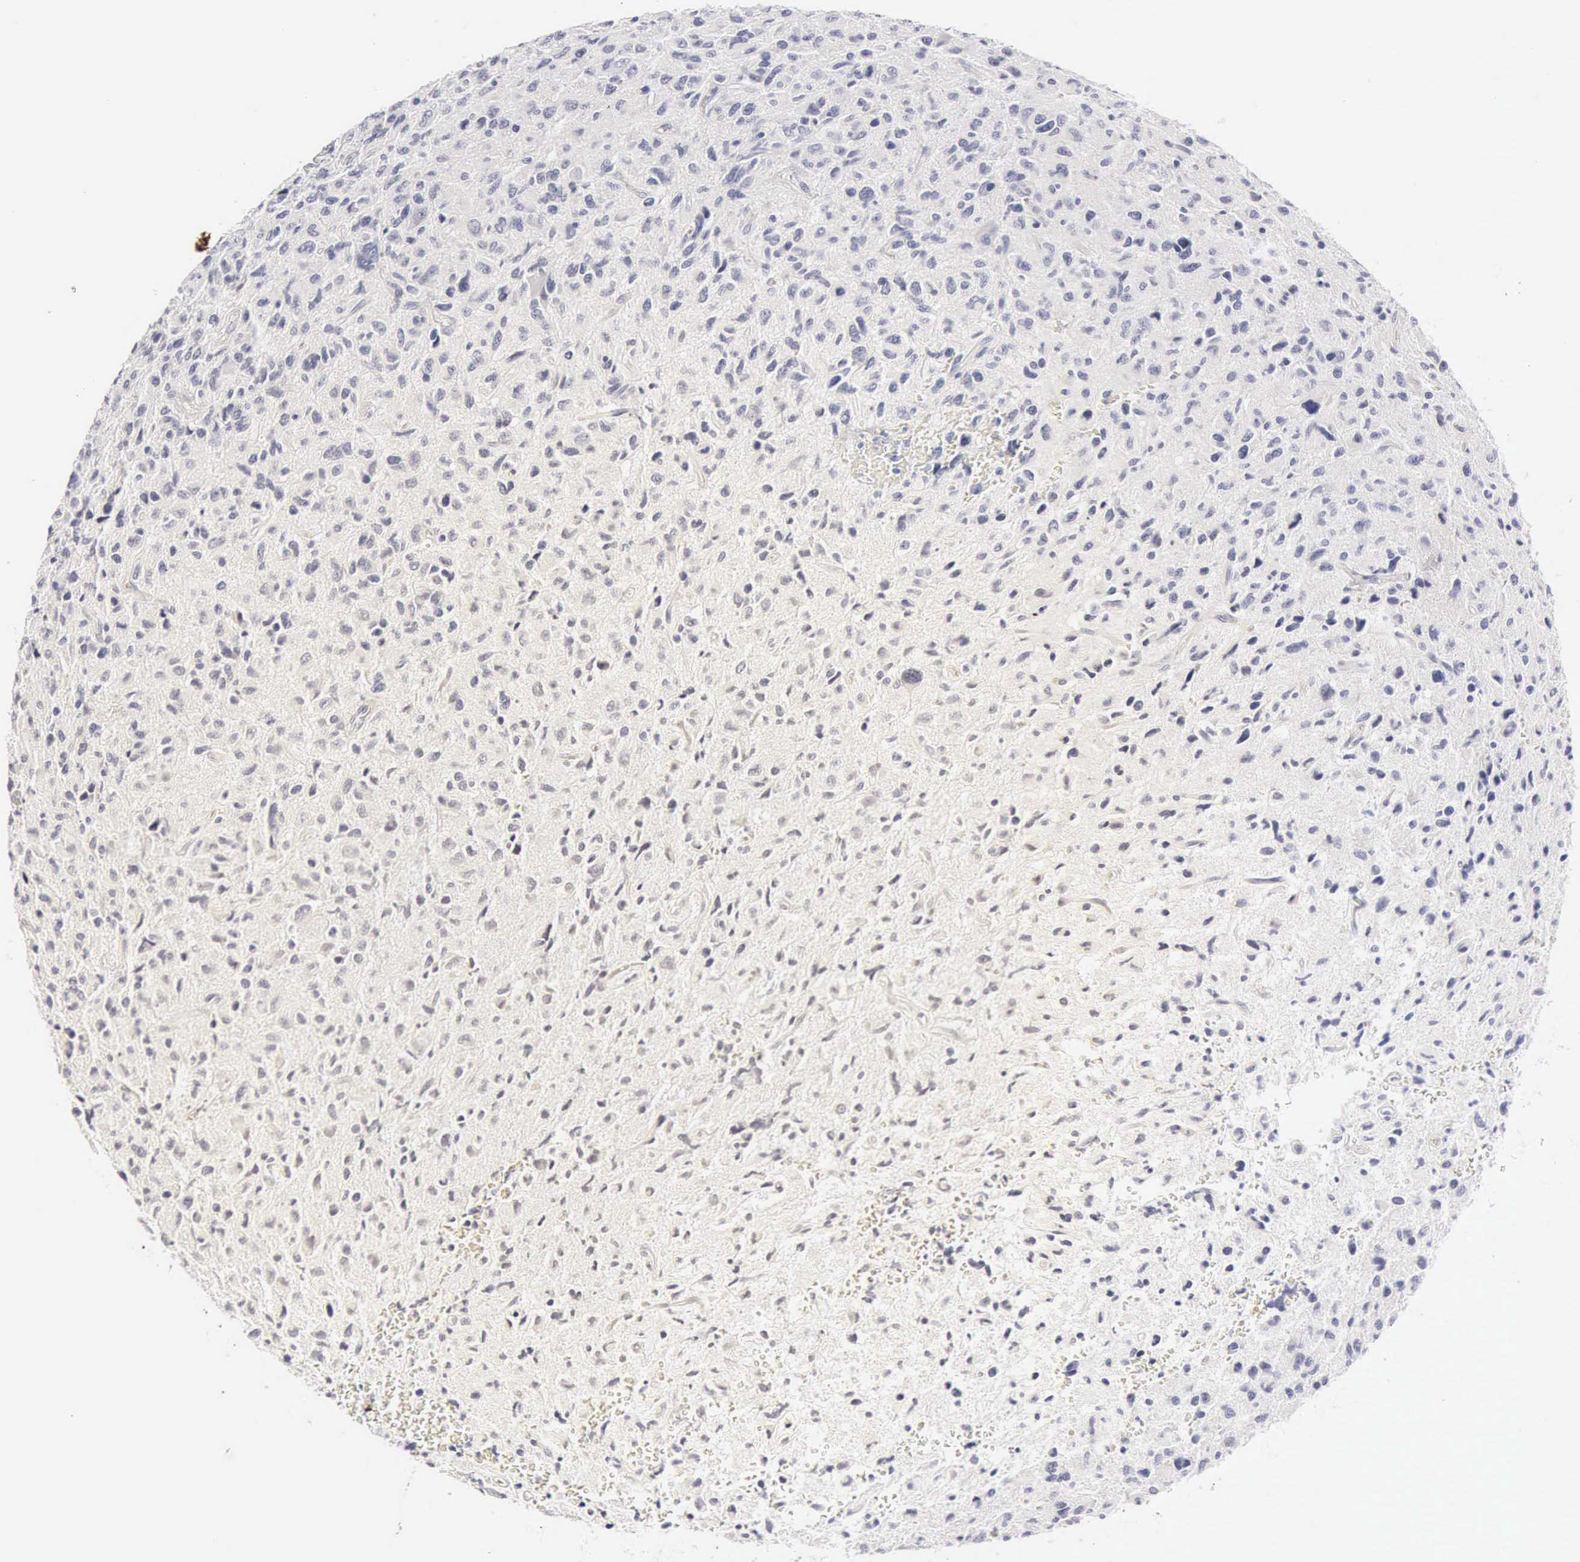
{"staining": {"intensity": "negative", "quantity": "none", "location": "none"}, "tissue": "glioma", "cell_type": "Tumor cells", "image_type": "cancer", "snomed": [{"axis": "morphology", "description": "Glioma, malignant, High grade"}, {"axis": "topography", "description": "Brain"}], "caption": "Tumor cells show no significant protein expression in glioma.", "gene": "KRT10", "patient": {"sex": "female", "age": 60}}